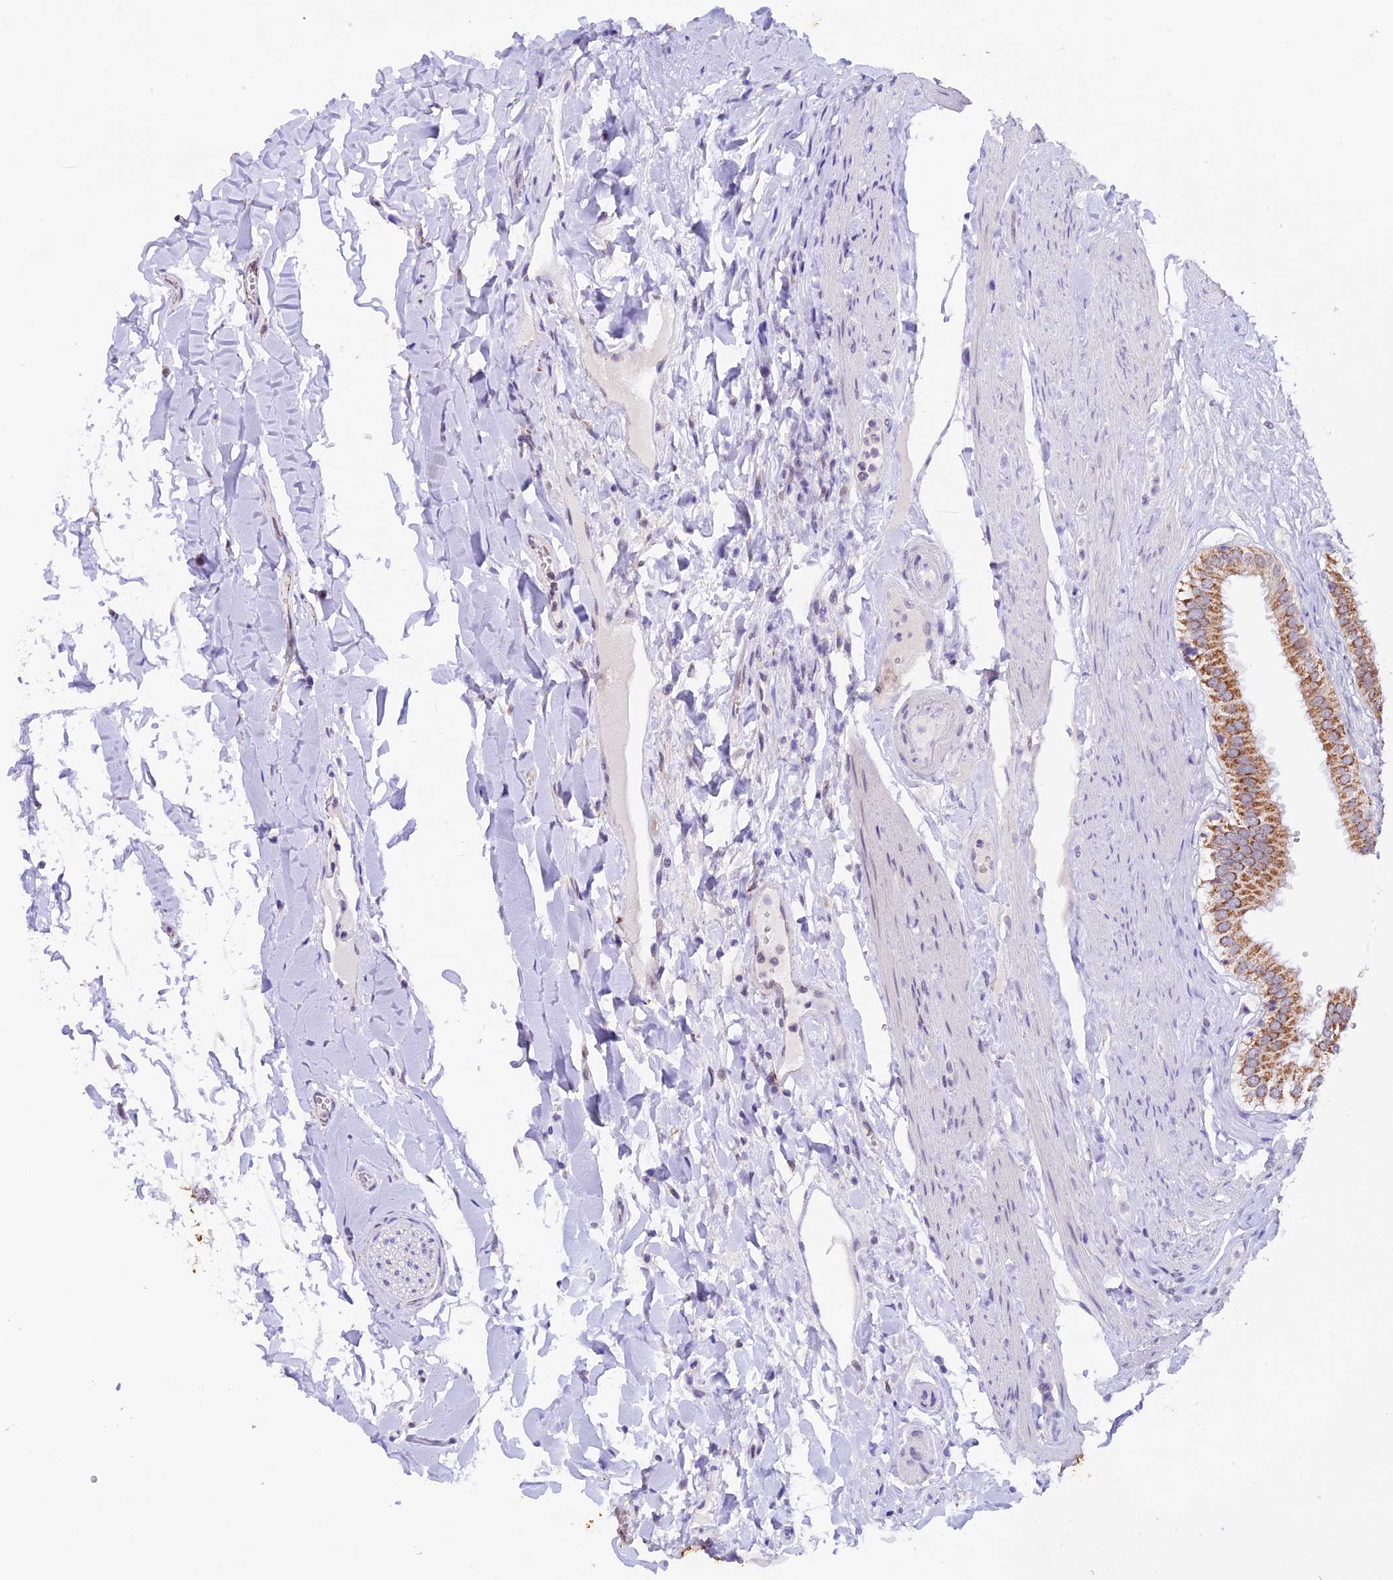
{"staining": {"intensity": "moderate", "quantity": "25%-75%", "location": "cytoplasmic/membranous"}, "tissue": "gallbladder", "cell_type": "Glandular cells", "image_type": "normal", "snomed": [{"axis": "morphology", "description": "Normal tissue, NOS"}, {"axis": "topography", "description": "Gallbladder"}], "caption": "Protein analysis of normal gallbladder displays moderate cytoplasmic/membranous staining in about 25%-75% of glandular cells. (brown staining indicates protein expression, while blue staining denotes nuclei).", "gene": "TFAM", "patient": {"sex": "female", "age": 61}}